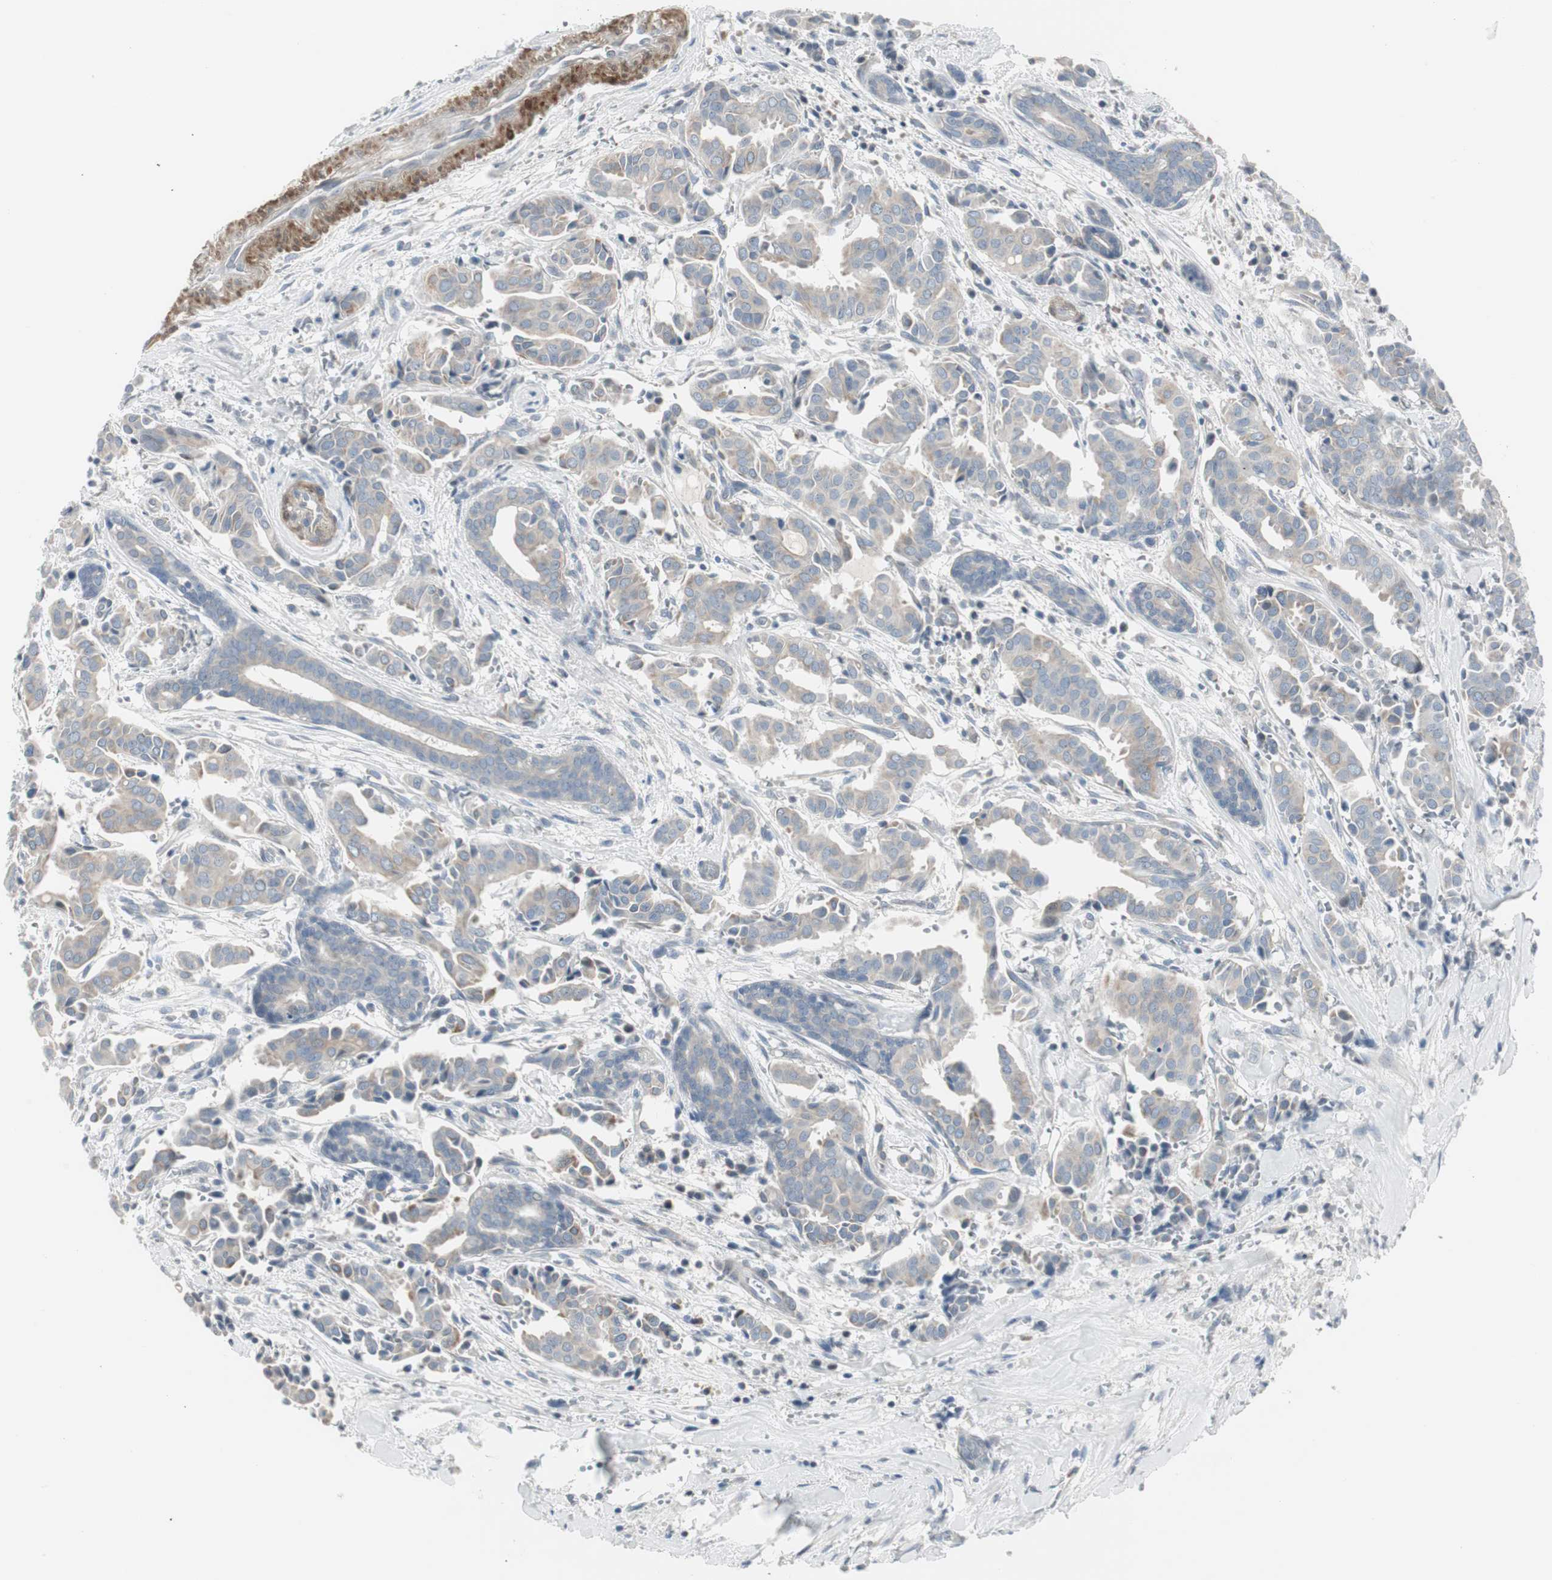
{"staining": {"intensity": "negative", "quantity": "none", "location": "none"}, "tissue": "head and neck cancer", "cell_type": "Tumor cells", "image_type": "cancer", "snomed": [{"axis": "morphology", "description": "Adenocarcinoma, NOS"}, {"axis": "topography", "description": "Salivary gland"}, {"axis": "topography", "description": "Head-Neck"}], "caption": "Immunohistochemical staining of head and neck cancer shows no significant expression in tumor cells. (DAB (3,3'-diaminobenzidine) IHC, high magnification).", "gene": "DMPK", "patient": {"sex": "female", "age": 59}}